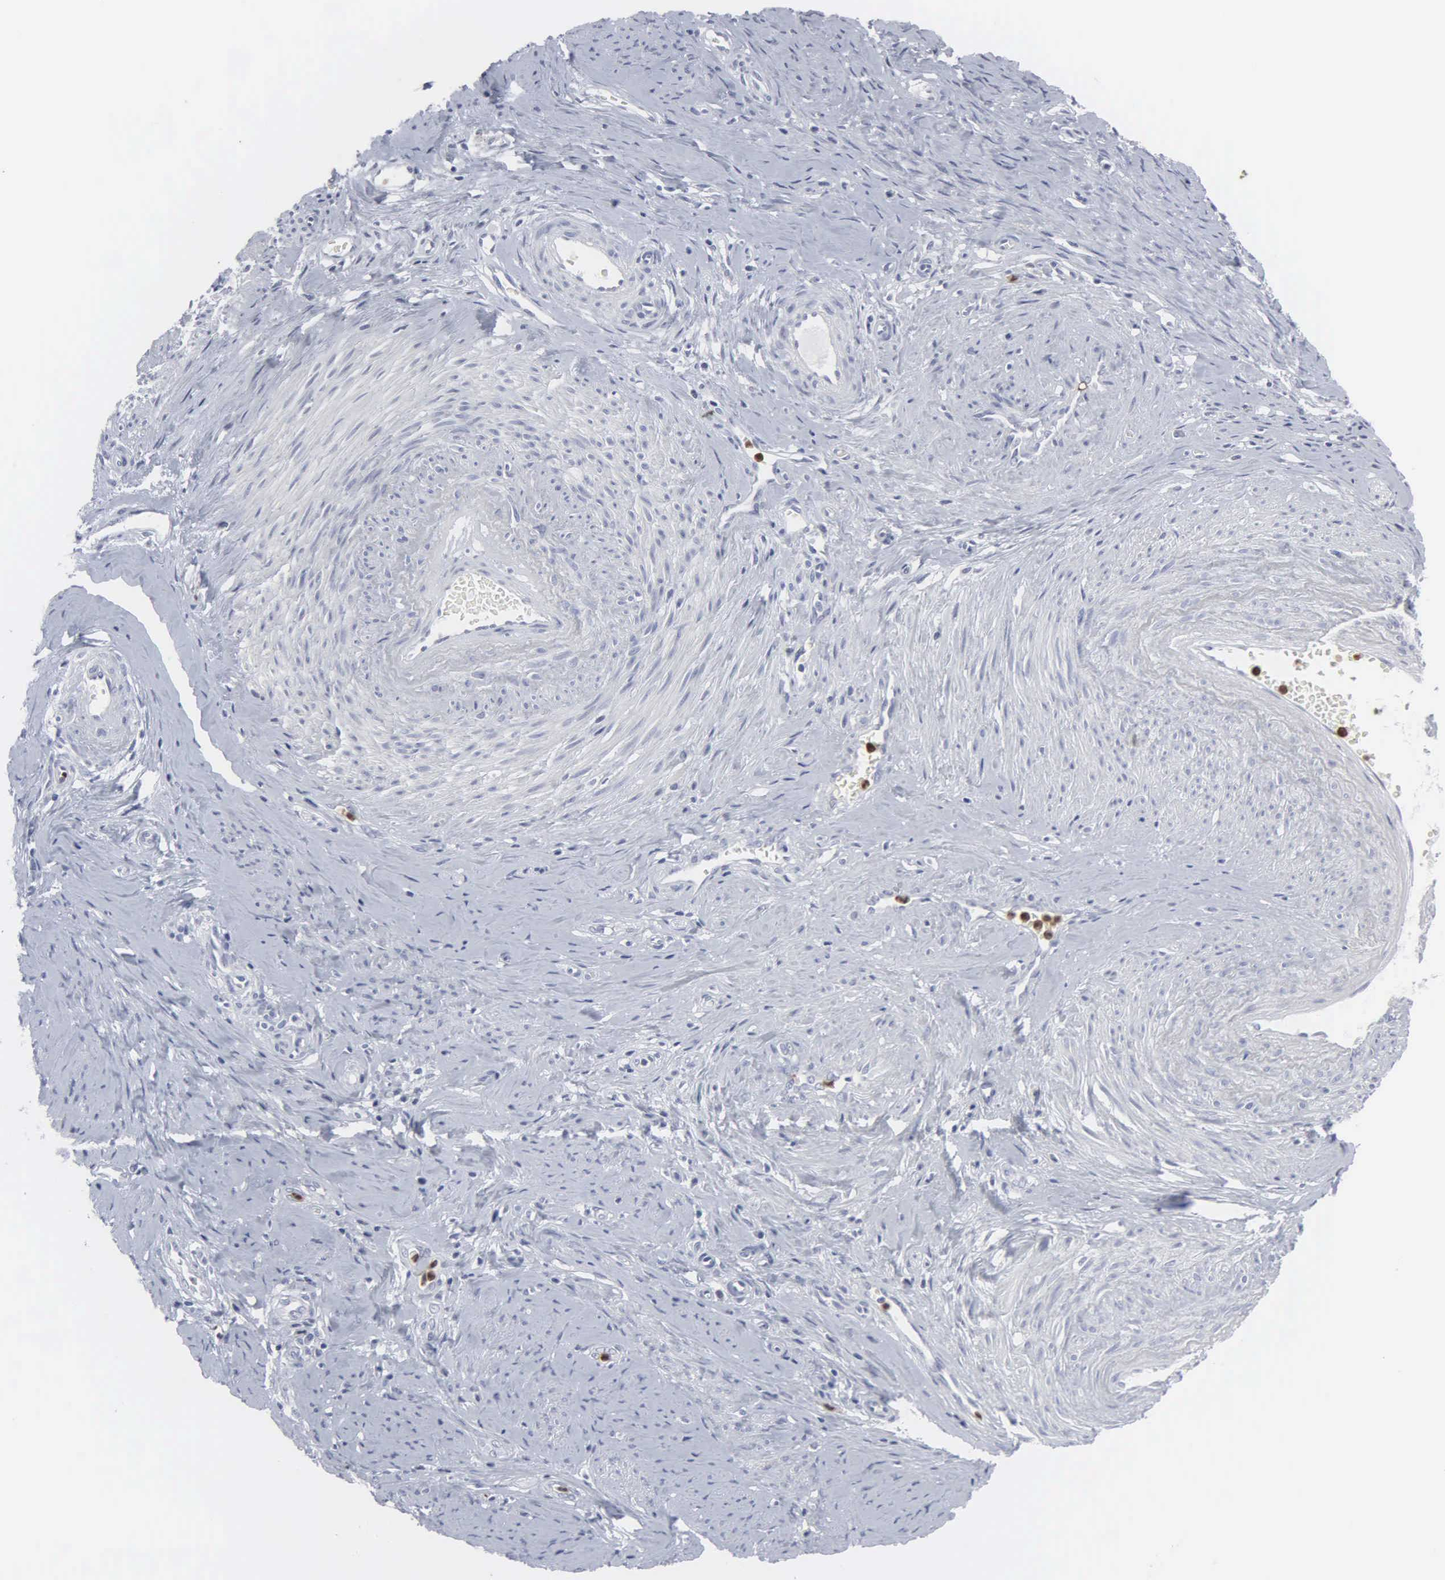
{"staining": {"intensity": "negative", "quantity": "none", "location": "none"}, "tissue": "cervical cancer", "cell_type": "Tumor cells", "image_type": "cancer", "snomed": [{"axis": "morphology", "description": "Squamous cell carcinoma, NOS"}, {"axis": "topography", "description": "Cervix"}], "caption": "DAB immunohistochemical staining of cervical cancer demonstrates no significant positivity in tumor cells.", "gene": "SPIN3", "patient": {"sex": "female", "age": 41}}